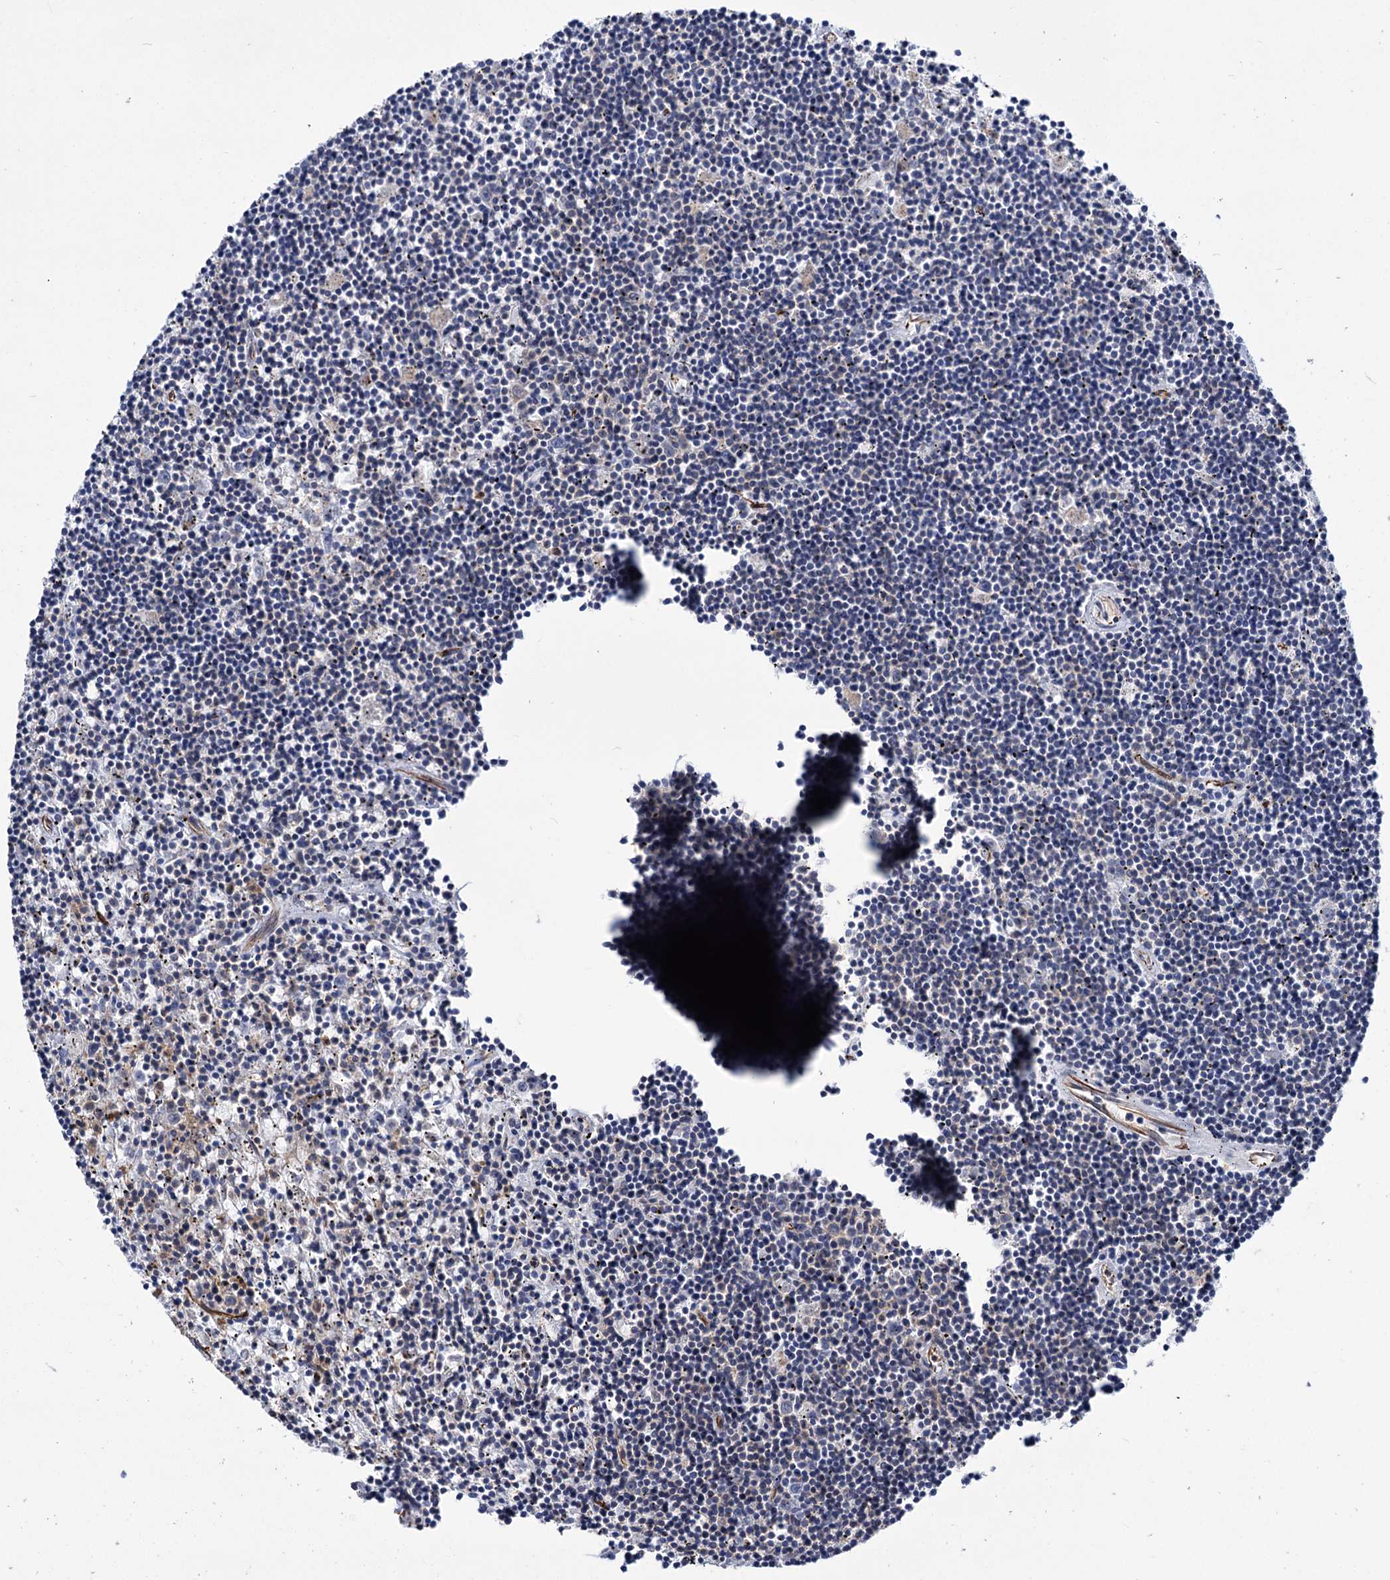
{"staining": {"intensity": "negative", "quantity": "none", "location": "none"}, "tissue": "lymphoma", "cell_type": "Tumor cells", "image_type": "cancer", "snomed": [{"axis": "morphology", "description": "Malignant lymphoma, non-Hodgkin's type, Low grade"}, {"axis": "topography", "description": "Spleen"}], "caption": "Immunohistochemical staining of low-grade malignant lymphoma, non-Hodgkin's type reveals no significant staining in tumor cells.", "gene": "AXL", "patient": {"sex": "male", "age": 76}}